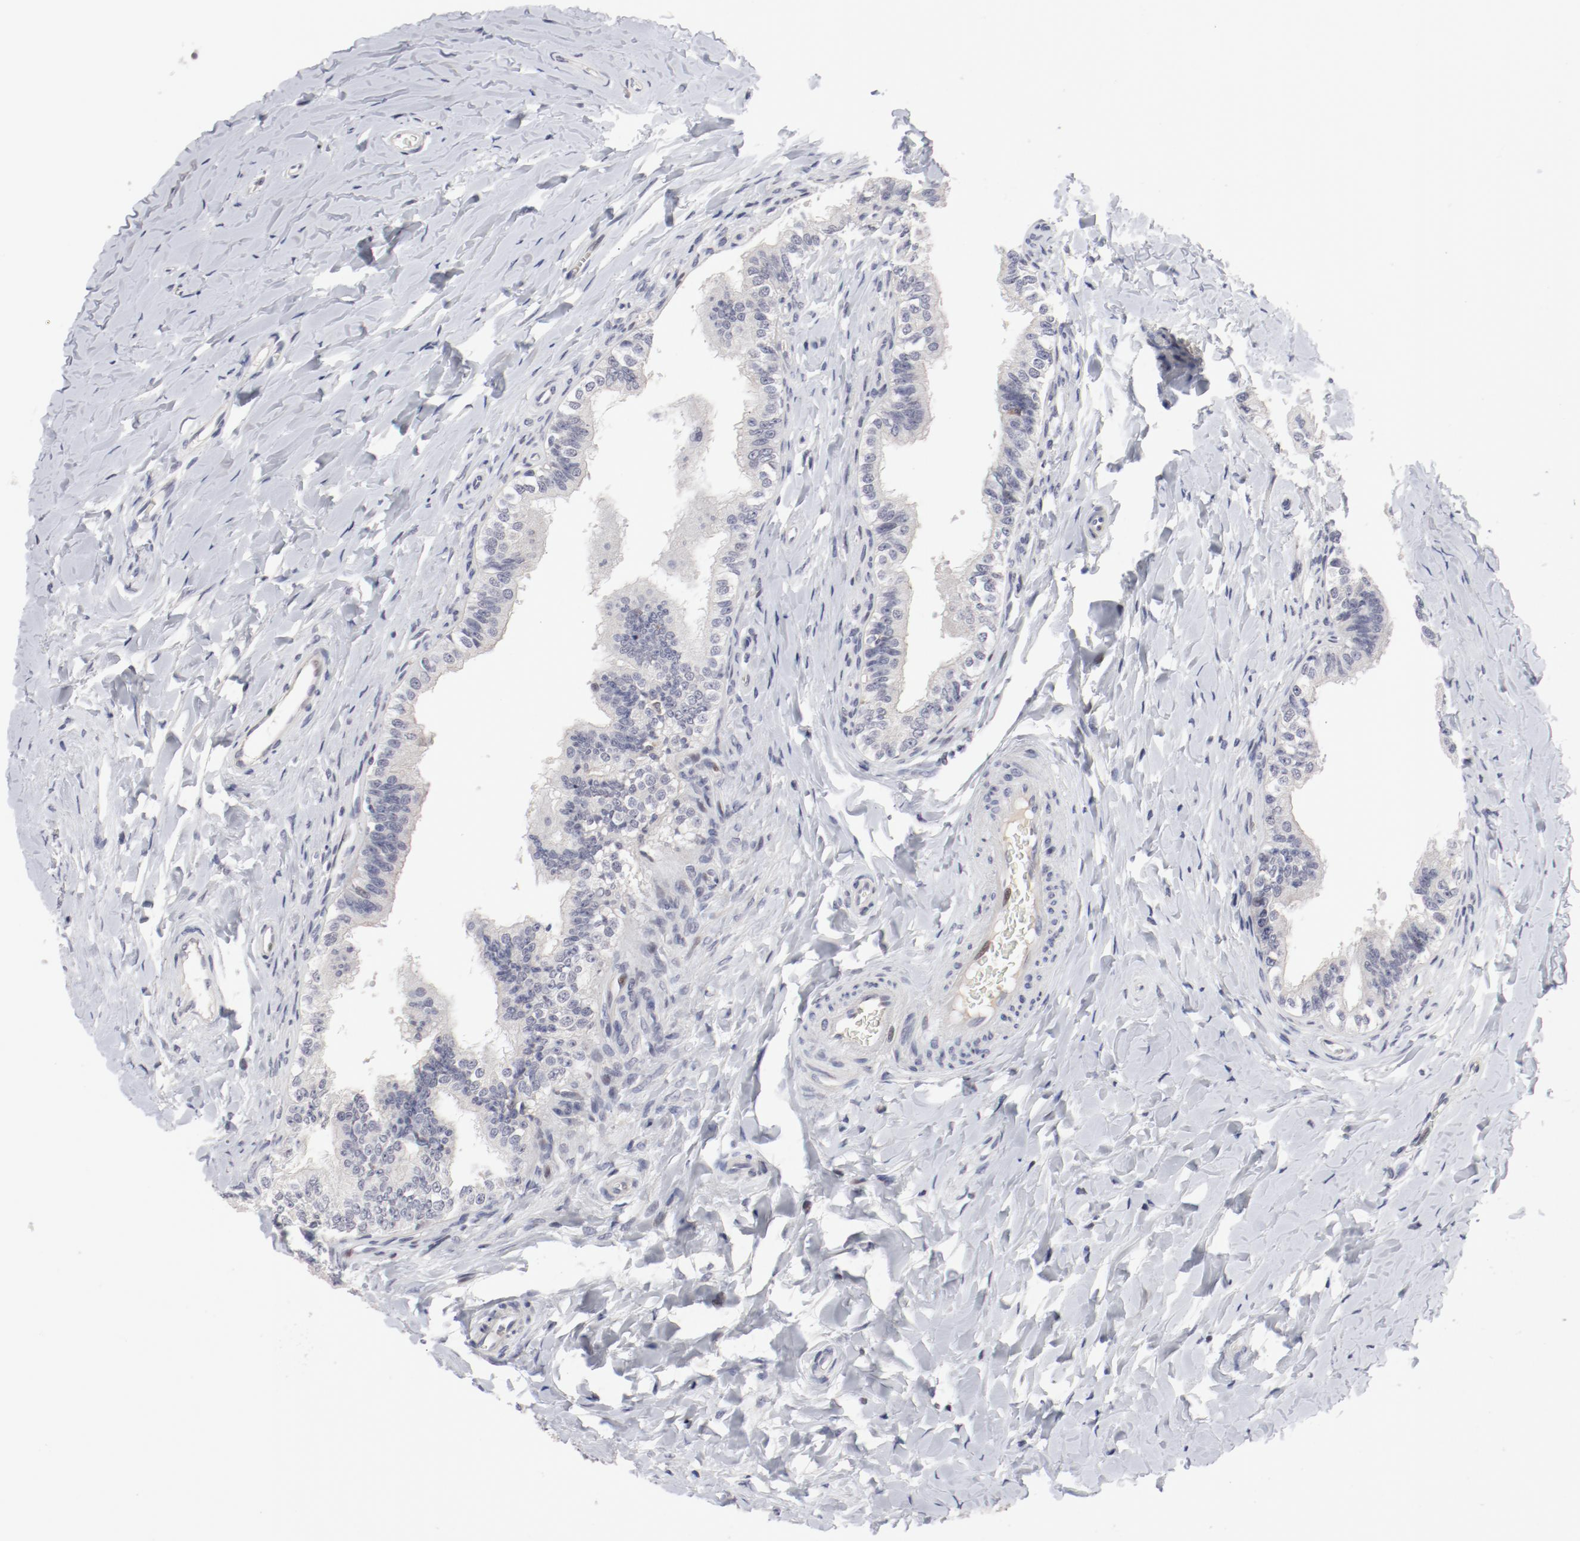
{"staining": {"intensity": "weak", "quantity": "25%-75%", "location": "cytoplasmic/membranous"}, "tissue": "epididymis", "cell_type": "Glandular cells", "image_type": "normal", "snomed": [{"axis": "morphology", "description": "Normal tissue, NOS"}, {"axis": "topography", "description": "Soft tissue"}, {"axis": "topography", "description": "Epididymis"}], "caption": "Brown immunohistochemical staining in unremarkable epididymis demonstrates weak cytoplasmic/membranous staining in approximately 25%-75% of glandular cells.", "gene": "FSCB", "patient": {"sex": "male", "age": 26}}